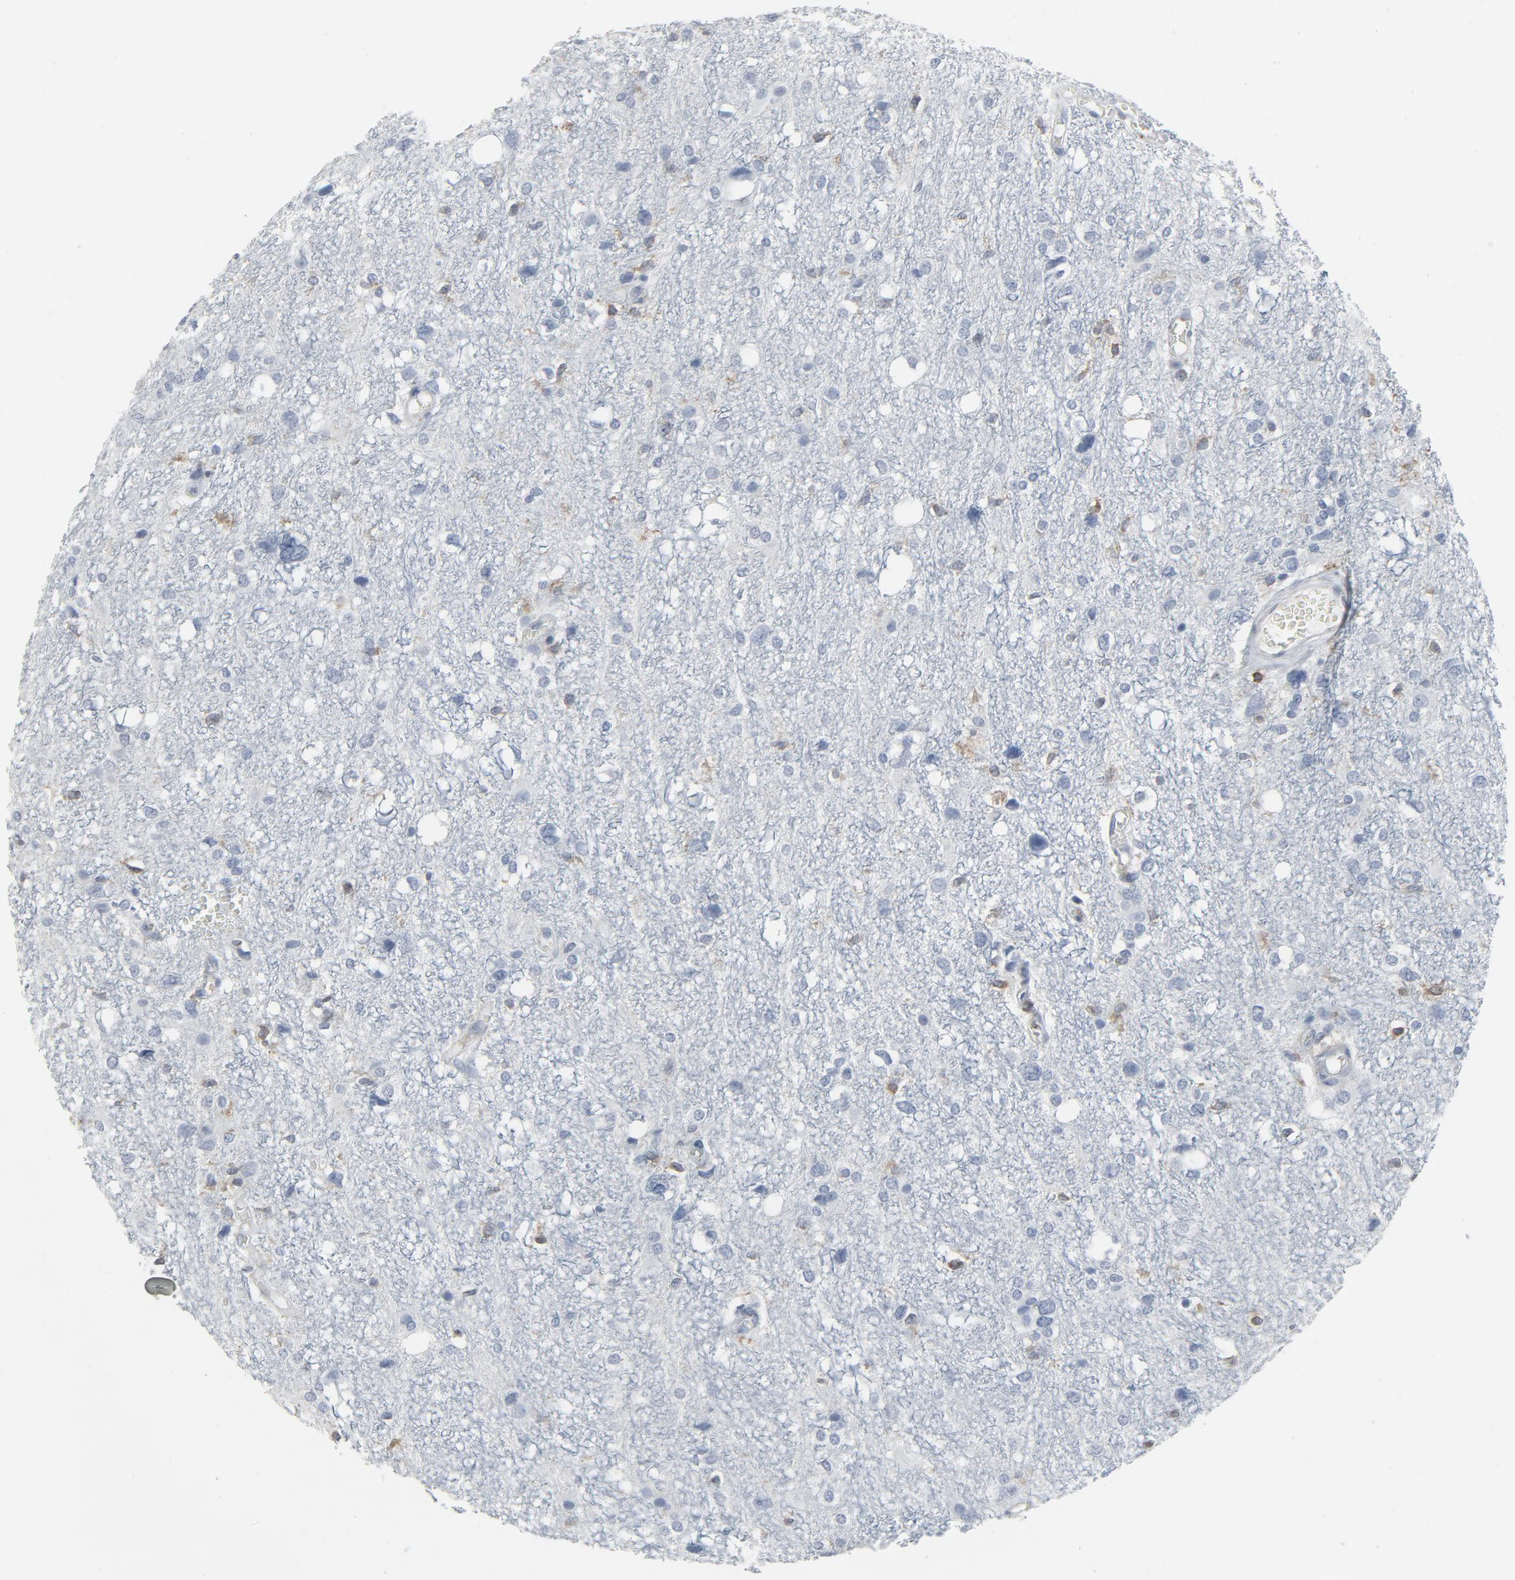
{"staining": {"intensity": "negative", "quantity": "none", "location": "none"}, "tissue": "glioma", "cell_type": "Tumor cells", "image_type": "cancer", "snomed": [{"axis": "morphology", "description": "Glioma, malignant, High grade"}, {"axis": "topography", "description": "Brain"}], "caption": "There is no significant expression in tumor cells of high-grade glioma (malignant). (DAB (3,3'-diaminobenzidine) immunohistochemistry, high magnification).", "gene": "LCP2", "patient": {"sex": "female", "age": 59}}